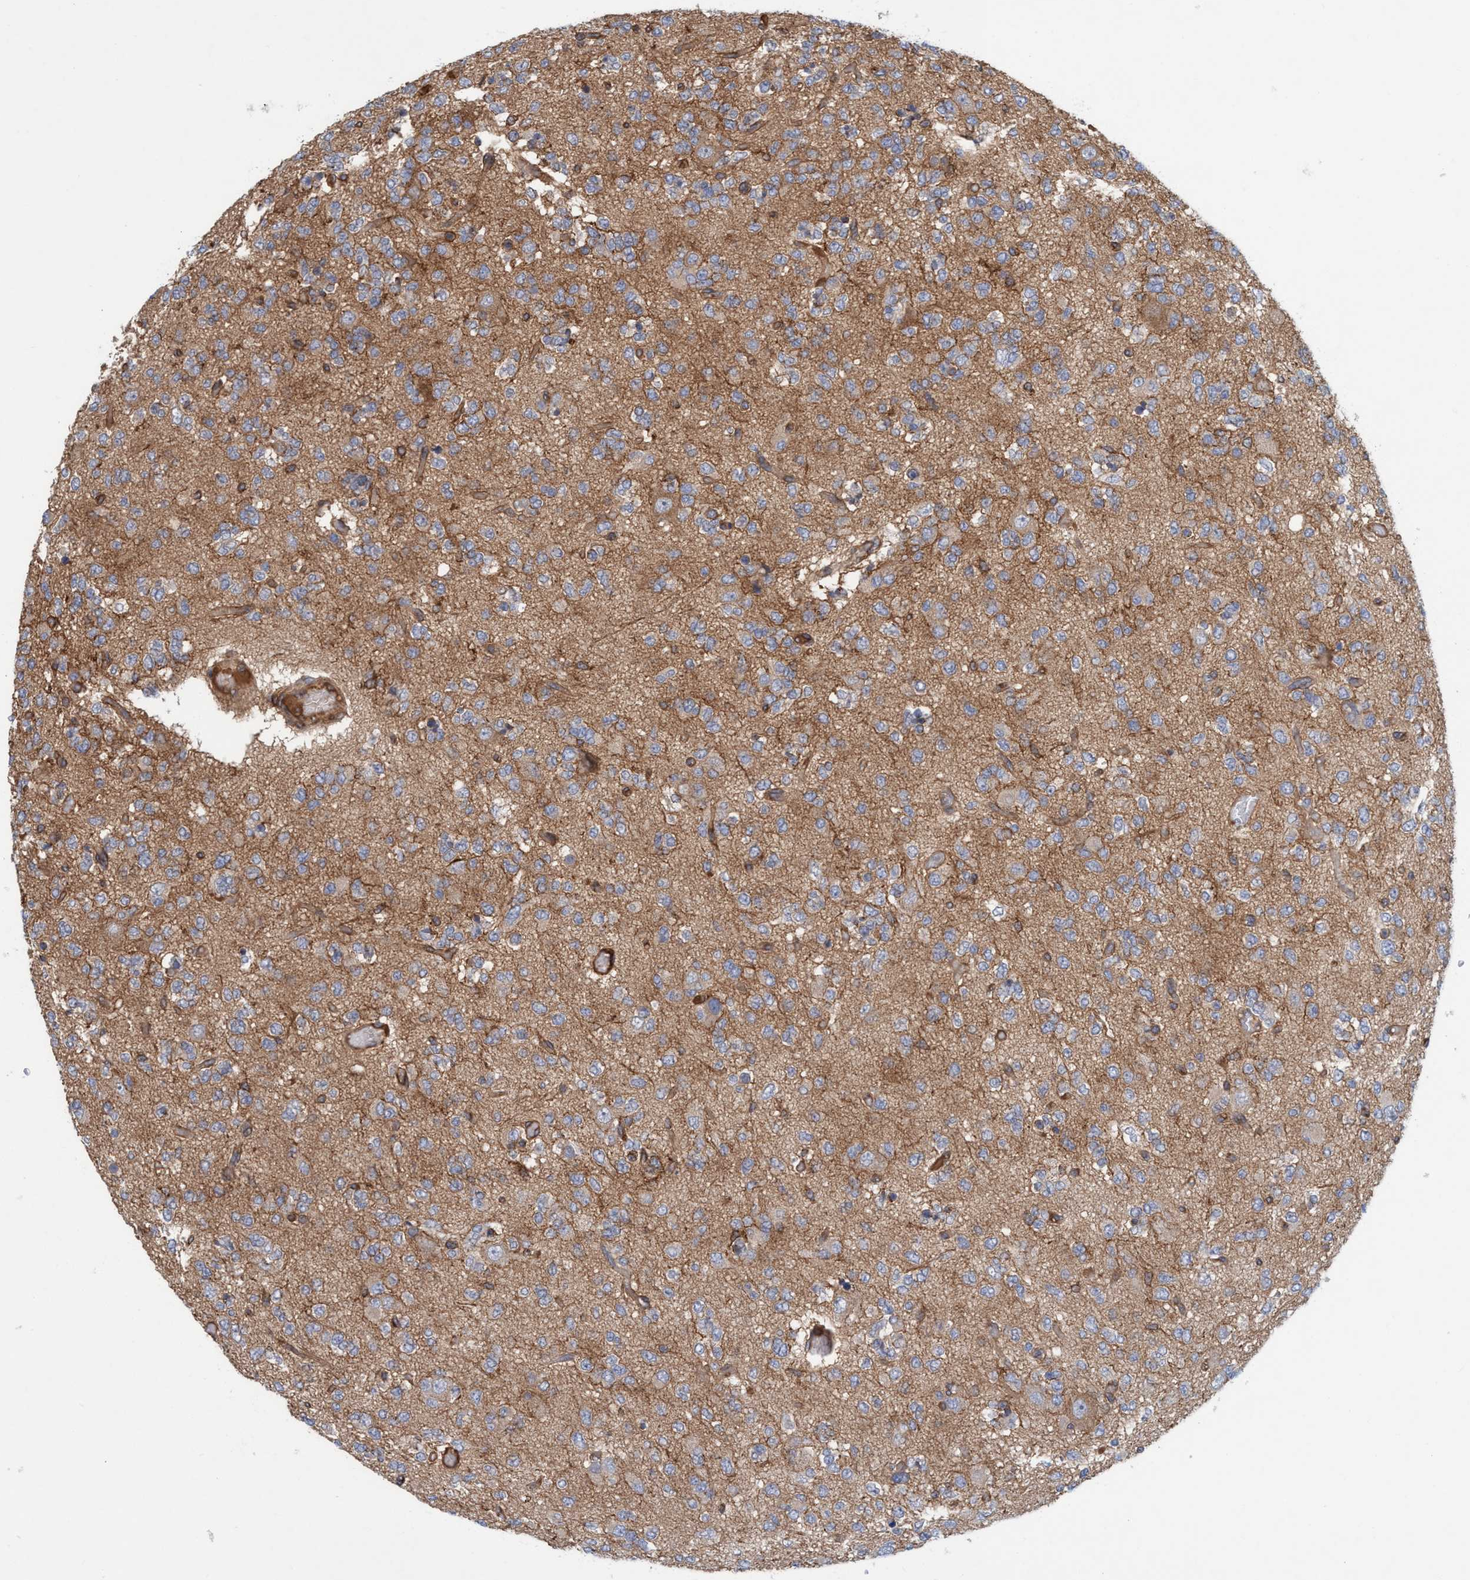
{"staining": {"intensity": "negative", "quantity": "none", "location": "none"}, "tissue": "glioma", "cell_type": "Tumor cells", "image_type": "cancer", "snomed": [{"axis": "morphology", "description": "Glioma, malignant, Low grade"}, {"axis": "topography", "description": "Brain"}], "caption": "Immunohistochemistry (IHC) histopathology image of neoplastic tissue: low-grade glioma (malignant) stained with DAB exhibits no significant protein positivity in tumor cells.", "gene": "SPECC1", "patient": {"sex": "male", "age": 38}}